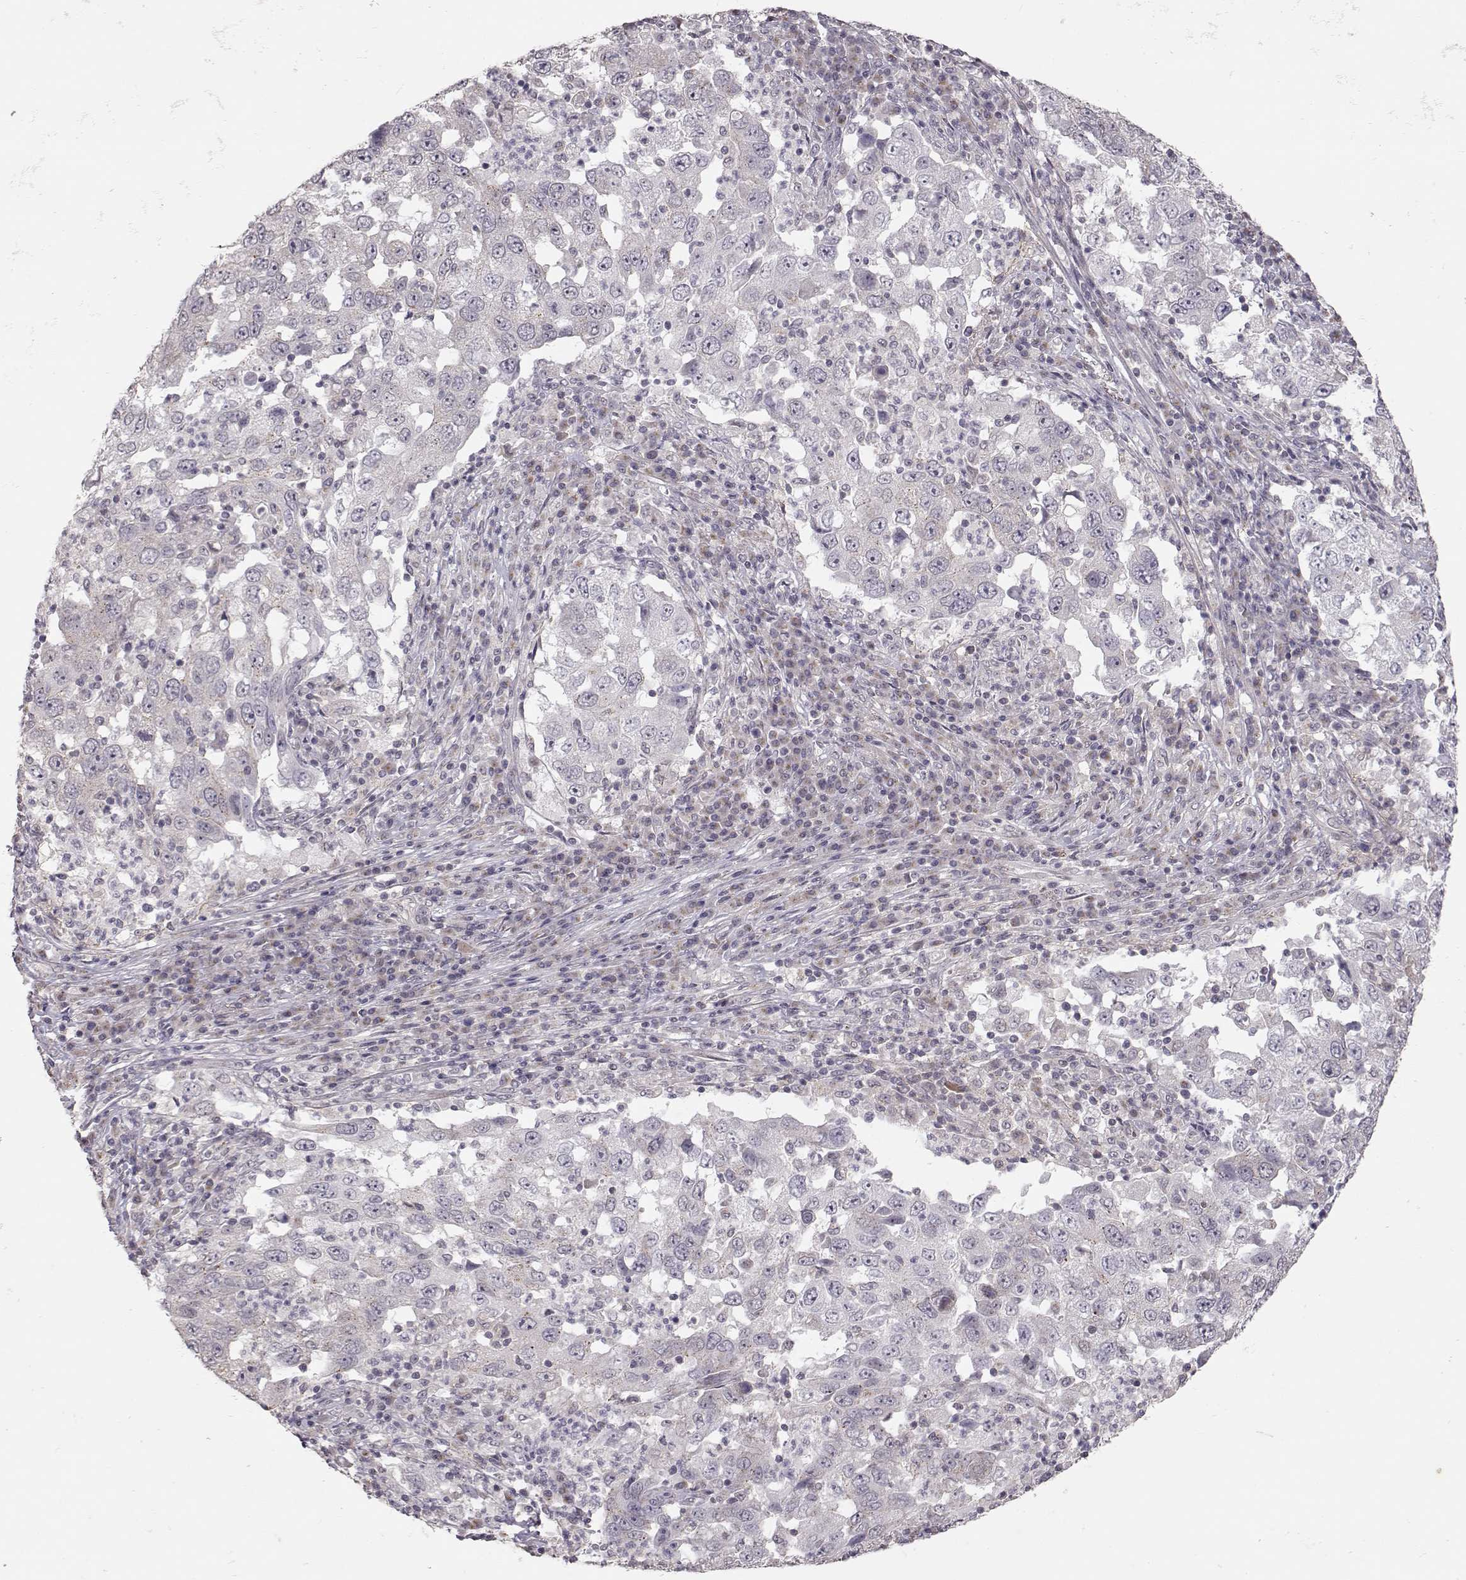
{"staining": {"intensity": "negative", "quantity": "none", "location": "none"}, "tissue": "lung cancer", "cell_type": "Tumor cells", "image_type": "cancer", "snomed": [{"axis": "morphology", "description": "Adenocarcinoma, NOS"}, {"axis": "topography", "description": "Lung"}], "caption": "Human lung cancer stained for a protein using IHC demonstrates no staining in tumor cells.", "gene": "PNMT", "patient": {"sex": "male", "age": 73}}